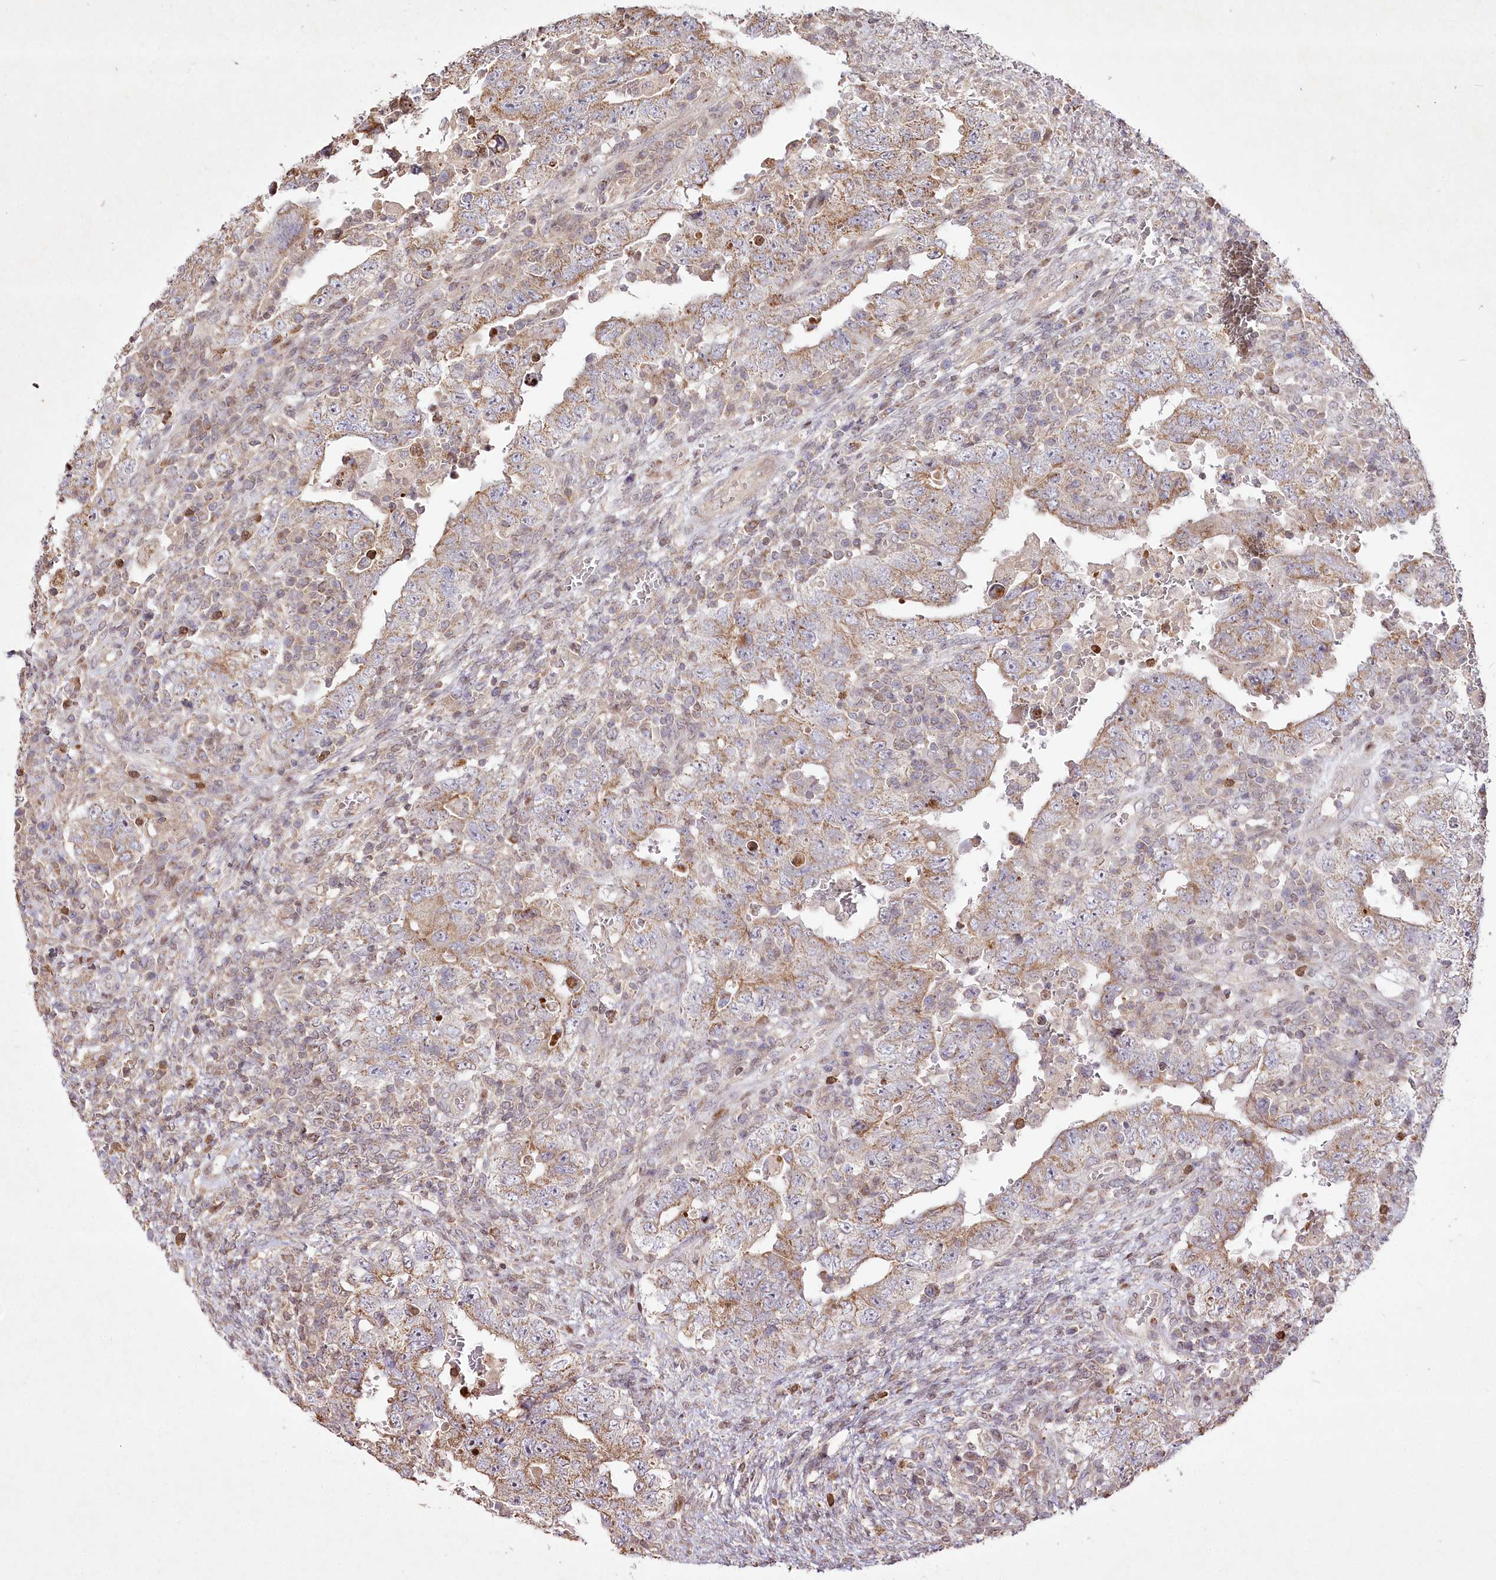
{"staining": {"intensity": "weak", "quantity": "25%-75%", "location": "cytoplasmic/membranous"}, "tissue": "testis cancer", "cell_type": "Tumor cells", "image_type": "cancer", "snomed": [{"axis": "morphology", "description": "Carcinoma, Embryonal, NOS"}, {"axis": "topography", "description": "Testis"}], "caption": "Immunohistochemistry (IHC) micrograph of neoplastic tissue: human embryonal carcinoma (testis) stained using IHC exhibits low levels of weak protein expression localized specifically in the cytoplasmic/membranous of tumor cells, appearing as a cytoplasmic/membranous brown color.", "gene": "PSTK", "patient": {"sex": "male", "age": 26}}